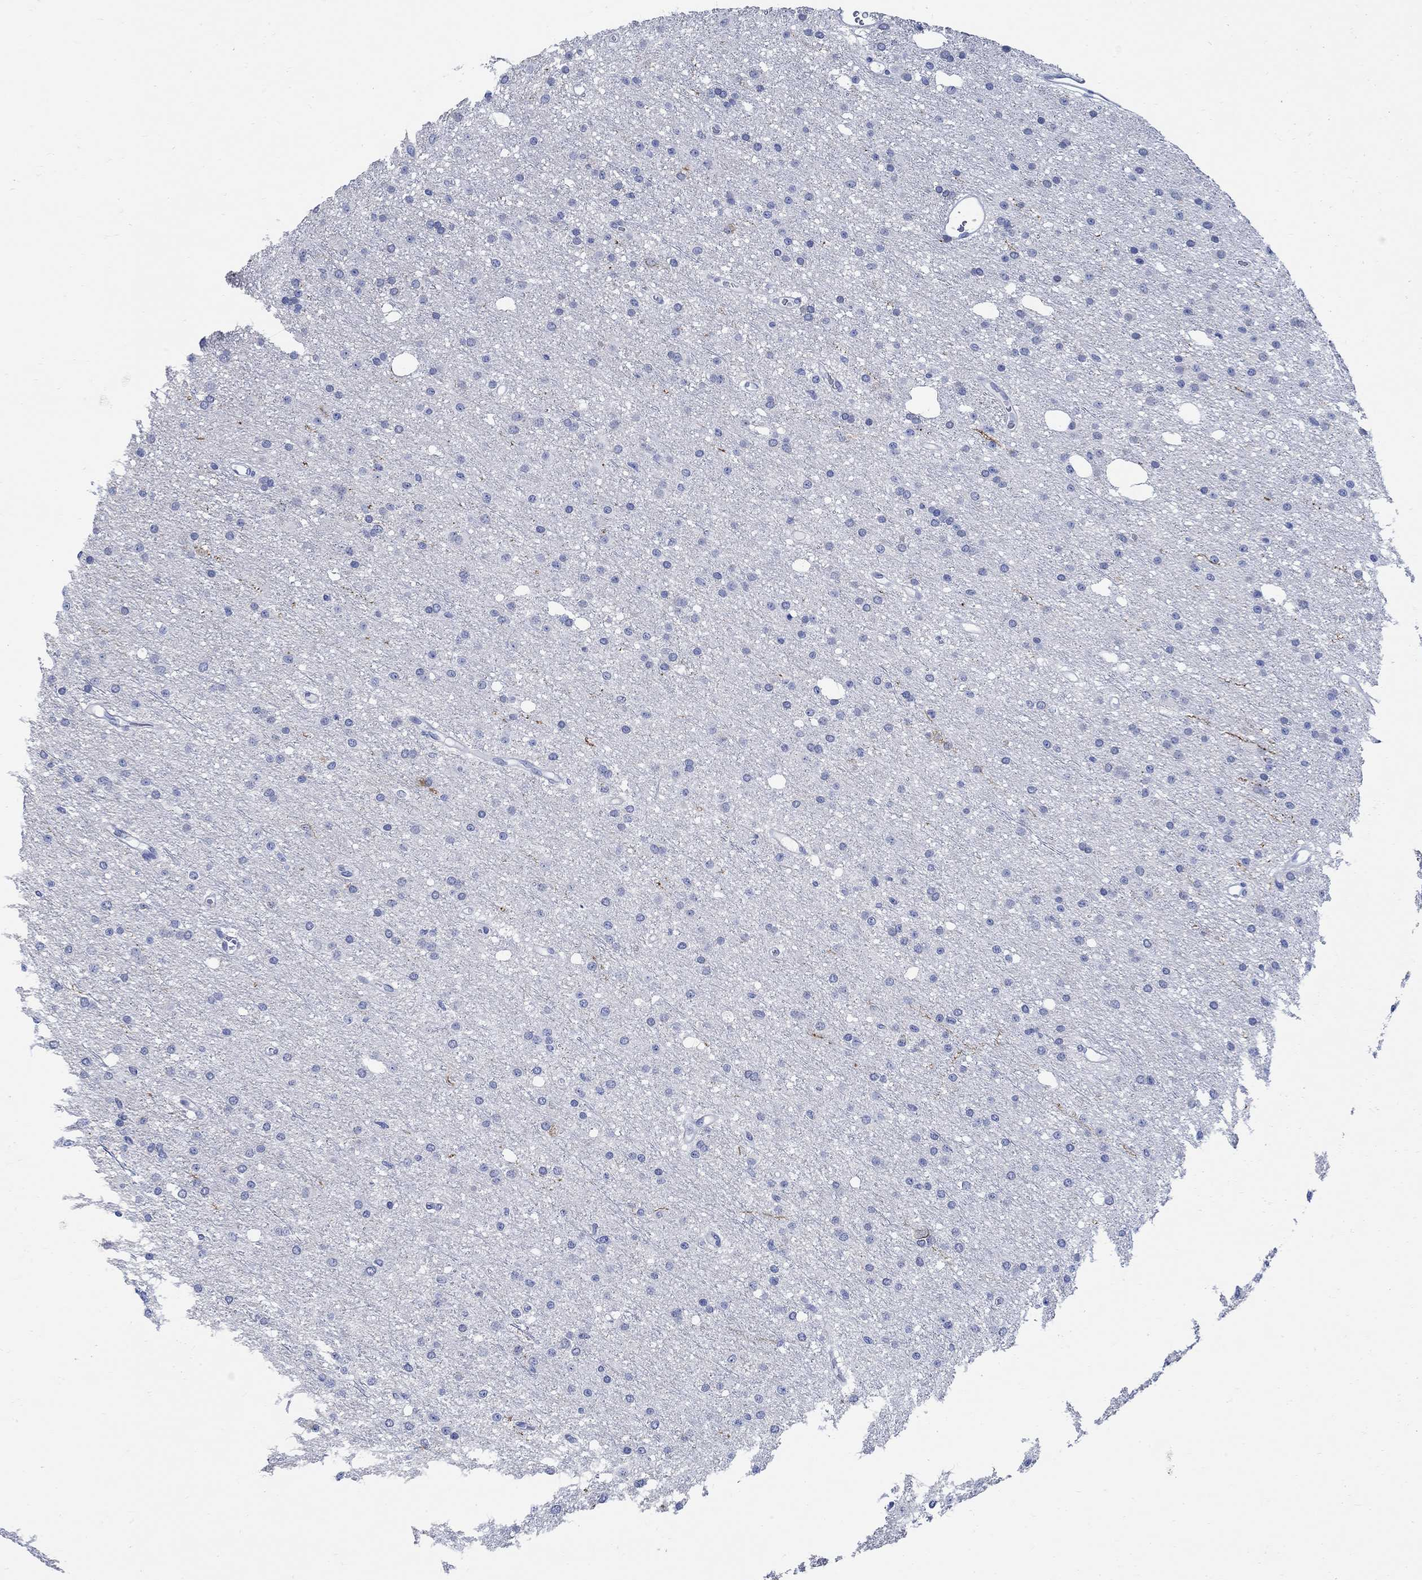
{"staining": {"intensity": "negative", "quantity": "none", "location": "none"}, "tissue": "glioma", "cell_type": "Tumor cells", "image_type": "cancer", "snomed": [{"axis": "morphology", "description": "Glioma, malignant, Low grade"}, {"axis": "topography", "description": "Brain"}], "caption": "Immunohistochemical staining of malignant glioma (low-grade) displays no significant positivity in tumor cells.", "gene": "CAMK2N1", "patient": {"sex": "male", "age": 27}}